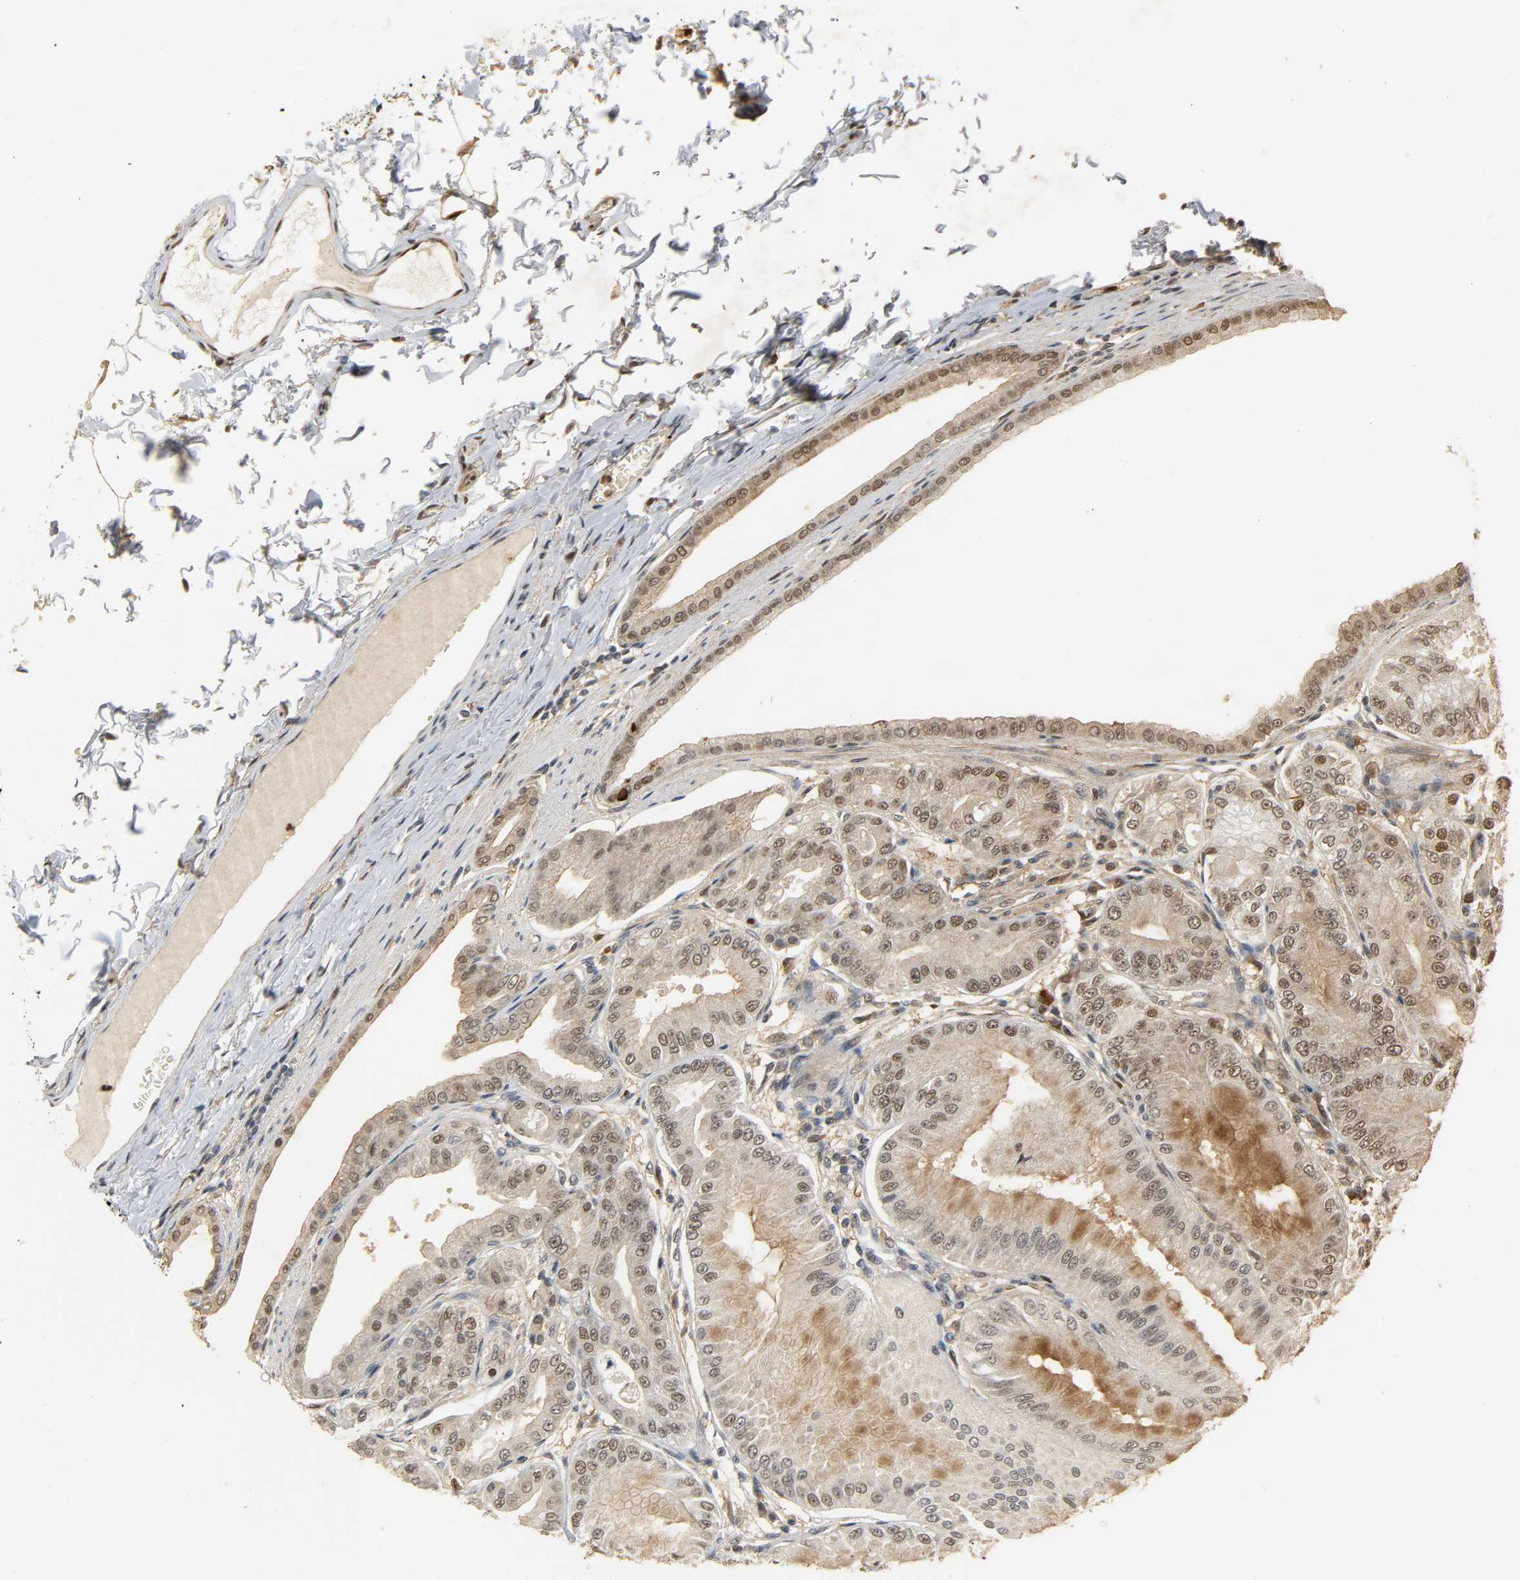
{"staining": {"intensity": "weak", "quantity": "25%-75%", "location": "nuclear"}, "tissue": "stomach", "cell_type": "Glandular cells", "image_type": "normal", "snomed": [{"axis": "morphology", "description": "Normal tissue, NOS"}, {"axis": "topography", "description": "Stomach, lower"}], "caption": "An immunohistochemistry histopathology image of normal tissue is shown. Protein staining in brown shows weak nuclear positivity in stomach within glandular cells.", "gene": "ZFPM2", "patient": {"sex": "male", "age": 71}}